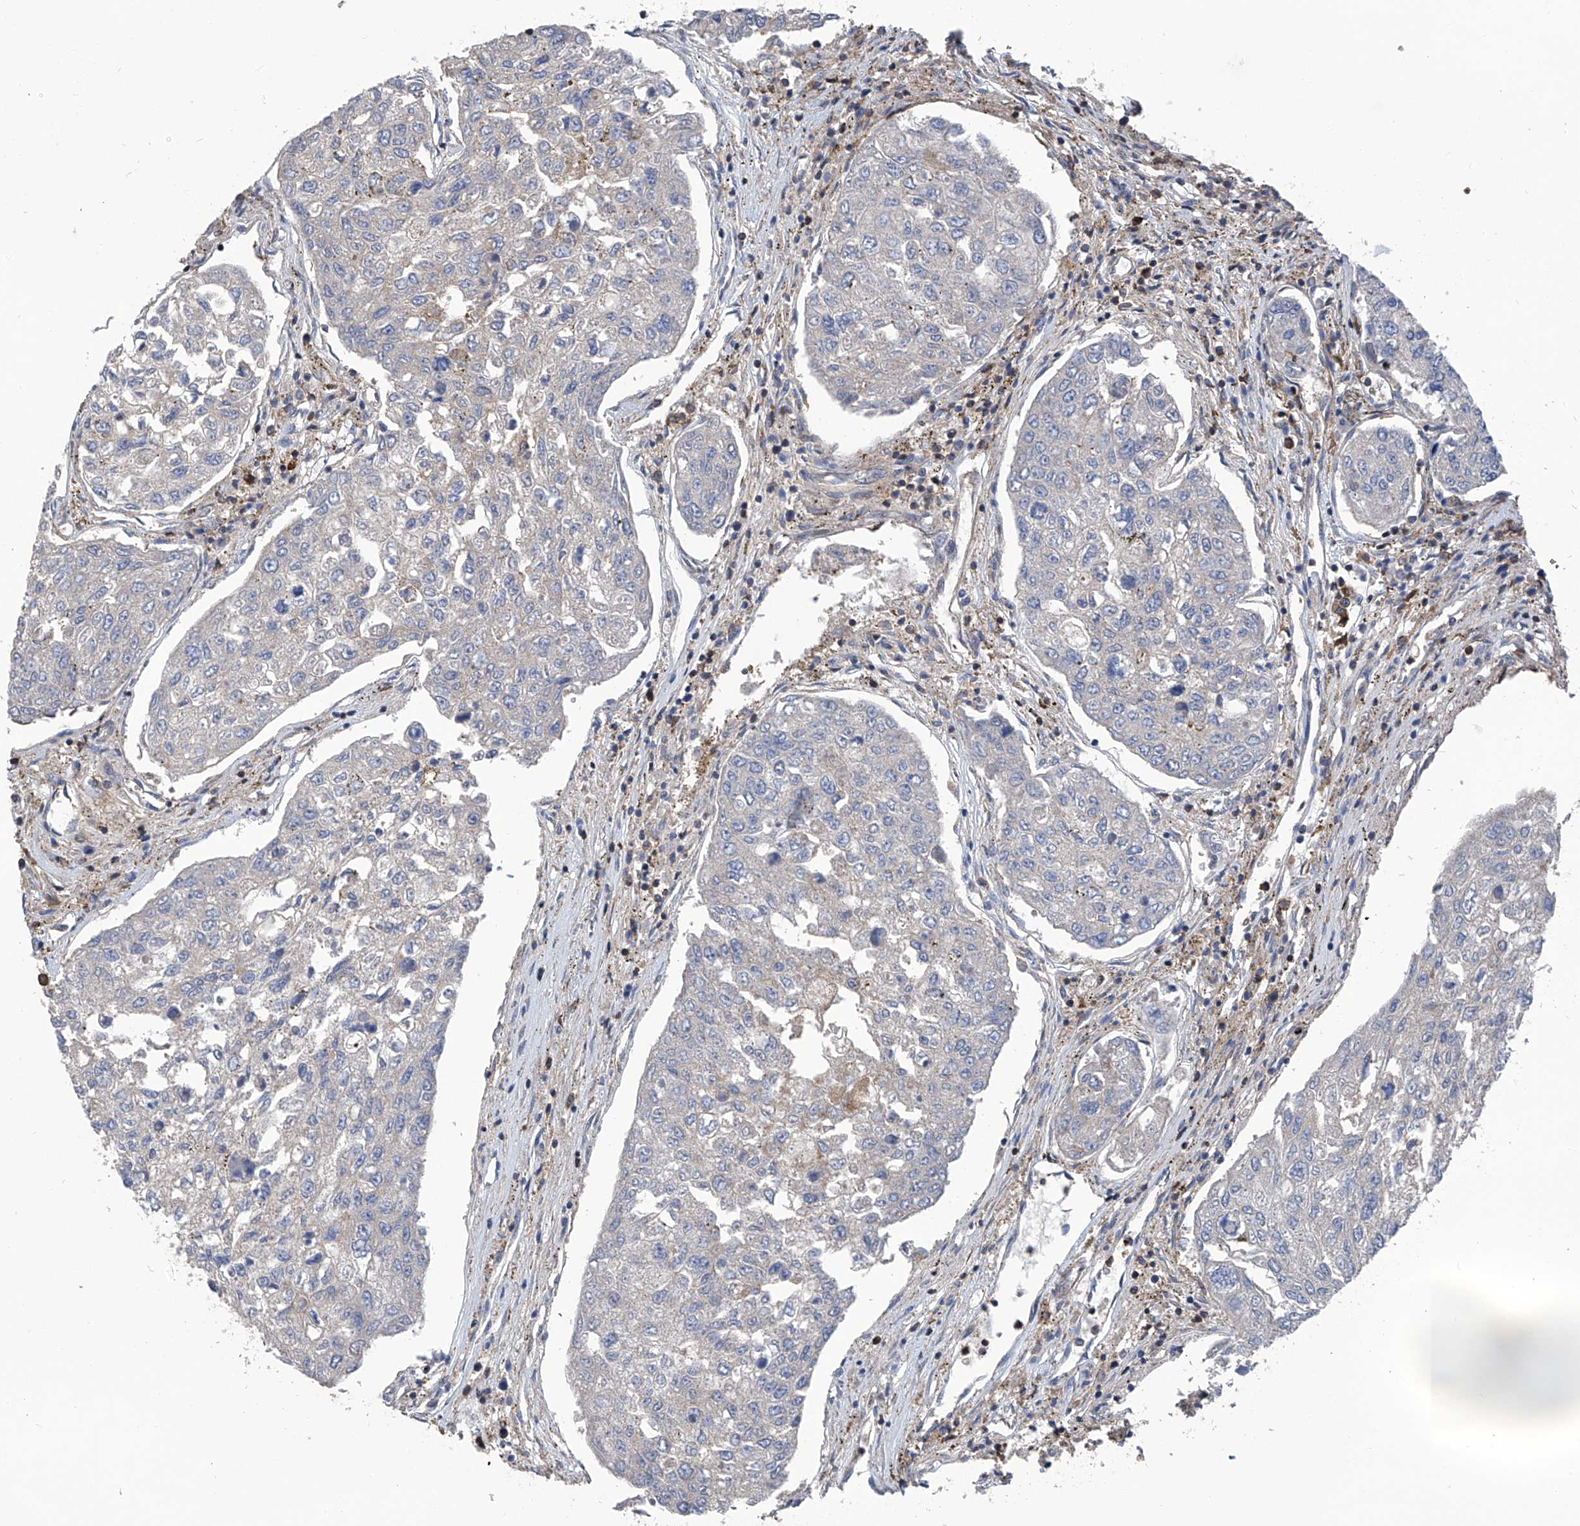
{"staining": {"intensity": "negative", "quantity": "none", "location": "none"}, "tissue": "urothelial cancer", "cell_type": "Tumor cells", "image_type": "cancer", "snomed": [{"axis": "morphology", "description": "Urothelial carcinoma, High grade"}, {"axis": "topography", "description": "Lymph node"}, {"axis": "topography", "description": "Urinary bladder"}], "caption": "An IHC photomicrograph of urothelial cancer is shown. There is no staining in tumor cells of urothelial cancer.", "gene": "SMAP1", "patient": {"sex": "male", "age": 51}}